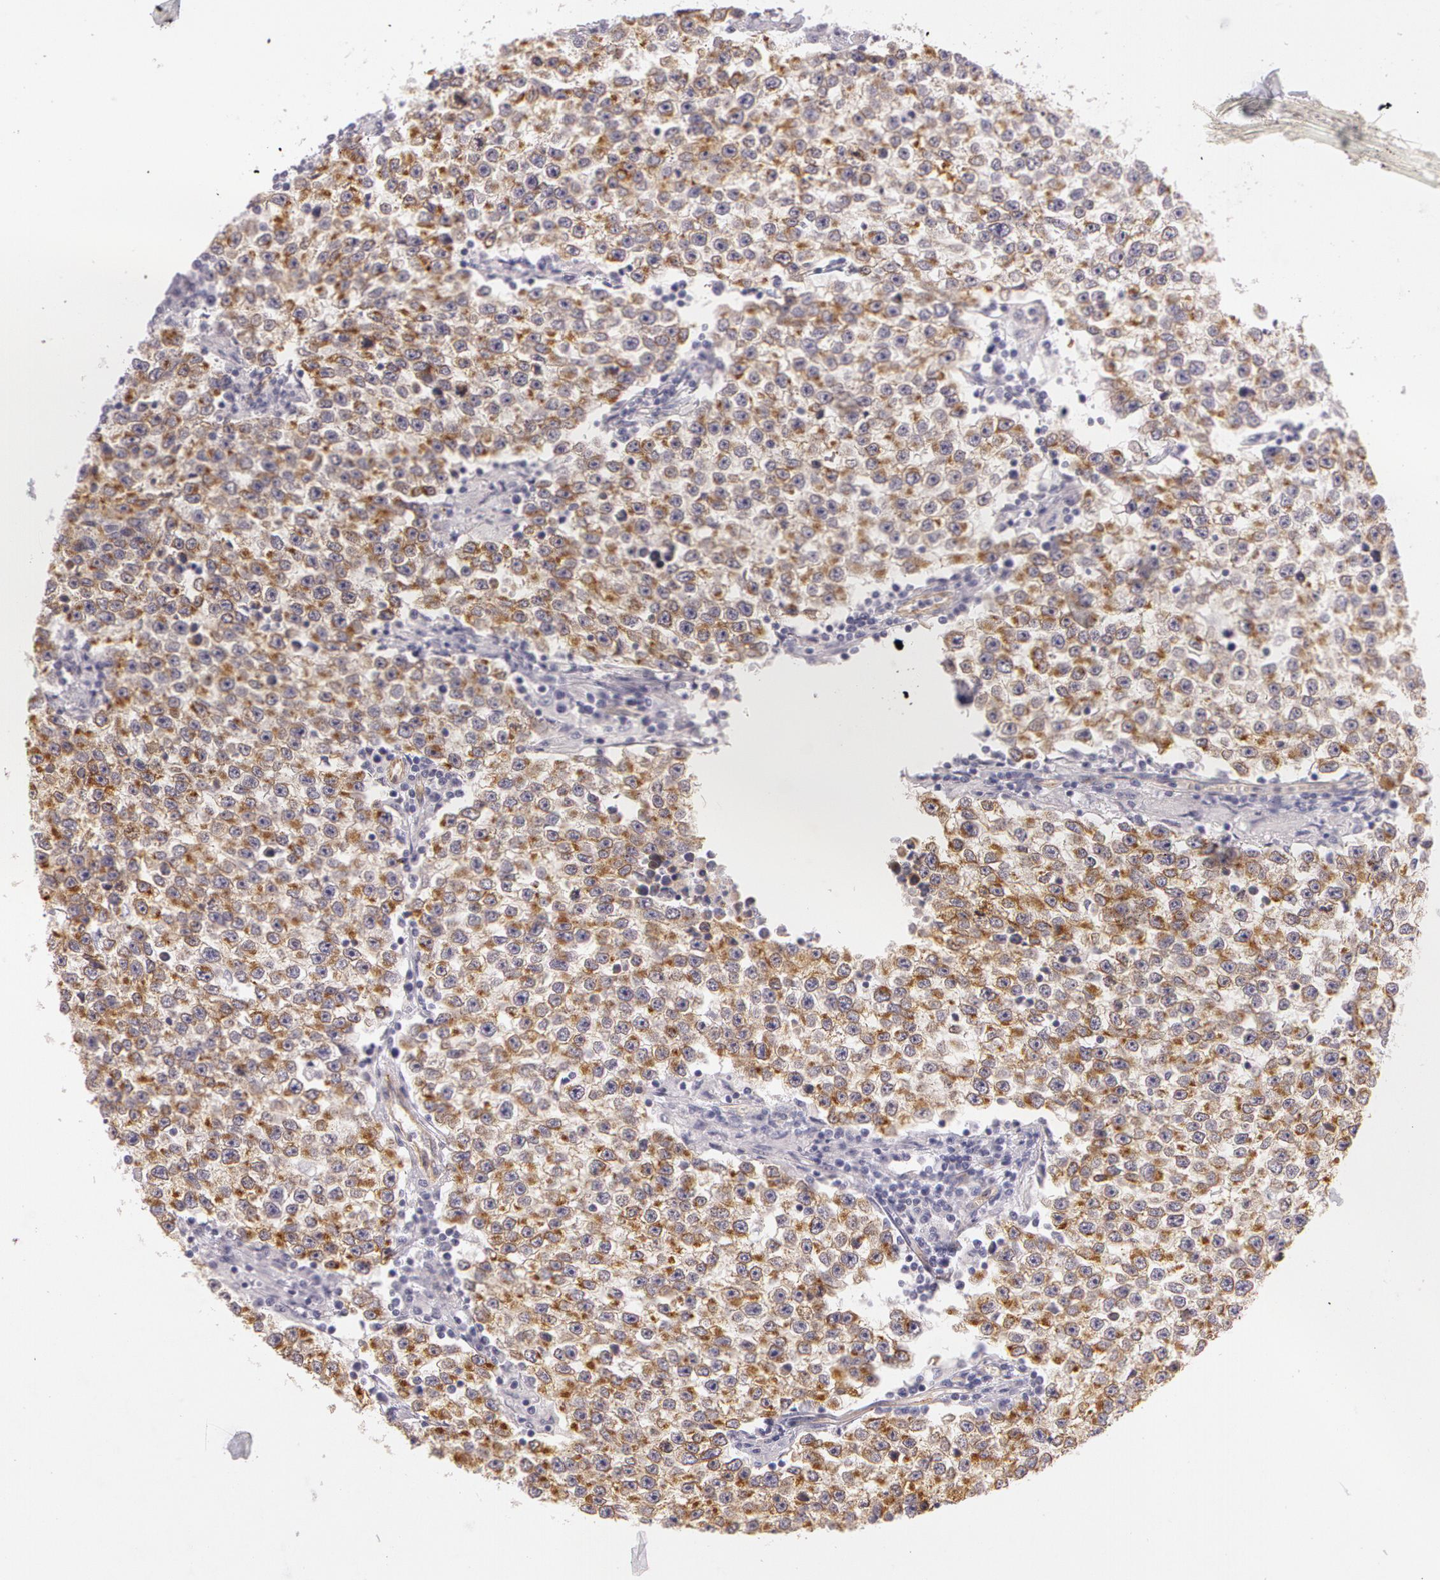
{"staining": {"intensity": "strong", "quantity": ">75%", "location": "cytoplasmic/membranous"}, "tissue": "testis cancer", "cell_type": "Tumor cells", "image_type": "cancer", "snomed": [{"axis": "morphology", "description": "Seminoma, NOS"}, {"axis": "topography", "description": "Testis"}], "caption": "Immunohistochemical staining of seminoma (testis) shows high levels of strong cytoplasmic/membranous protein staining in about >75% of tumor cells.", "gene": "APP", "patient": {"sex": "male", "age": 36}}